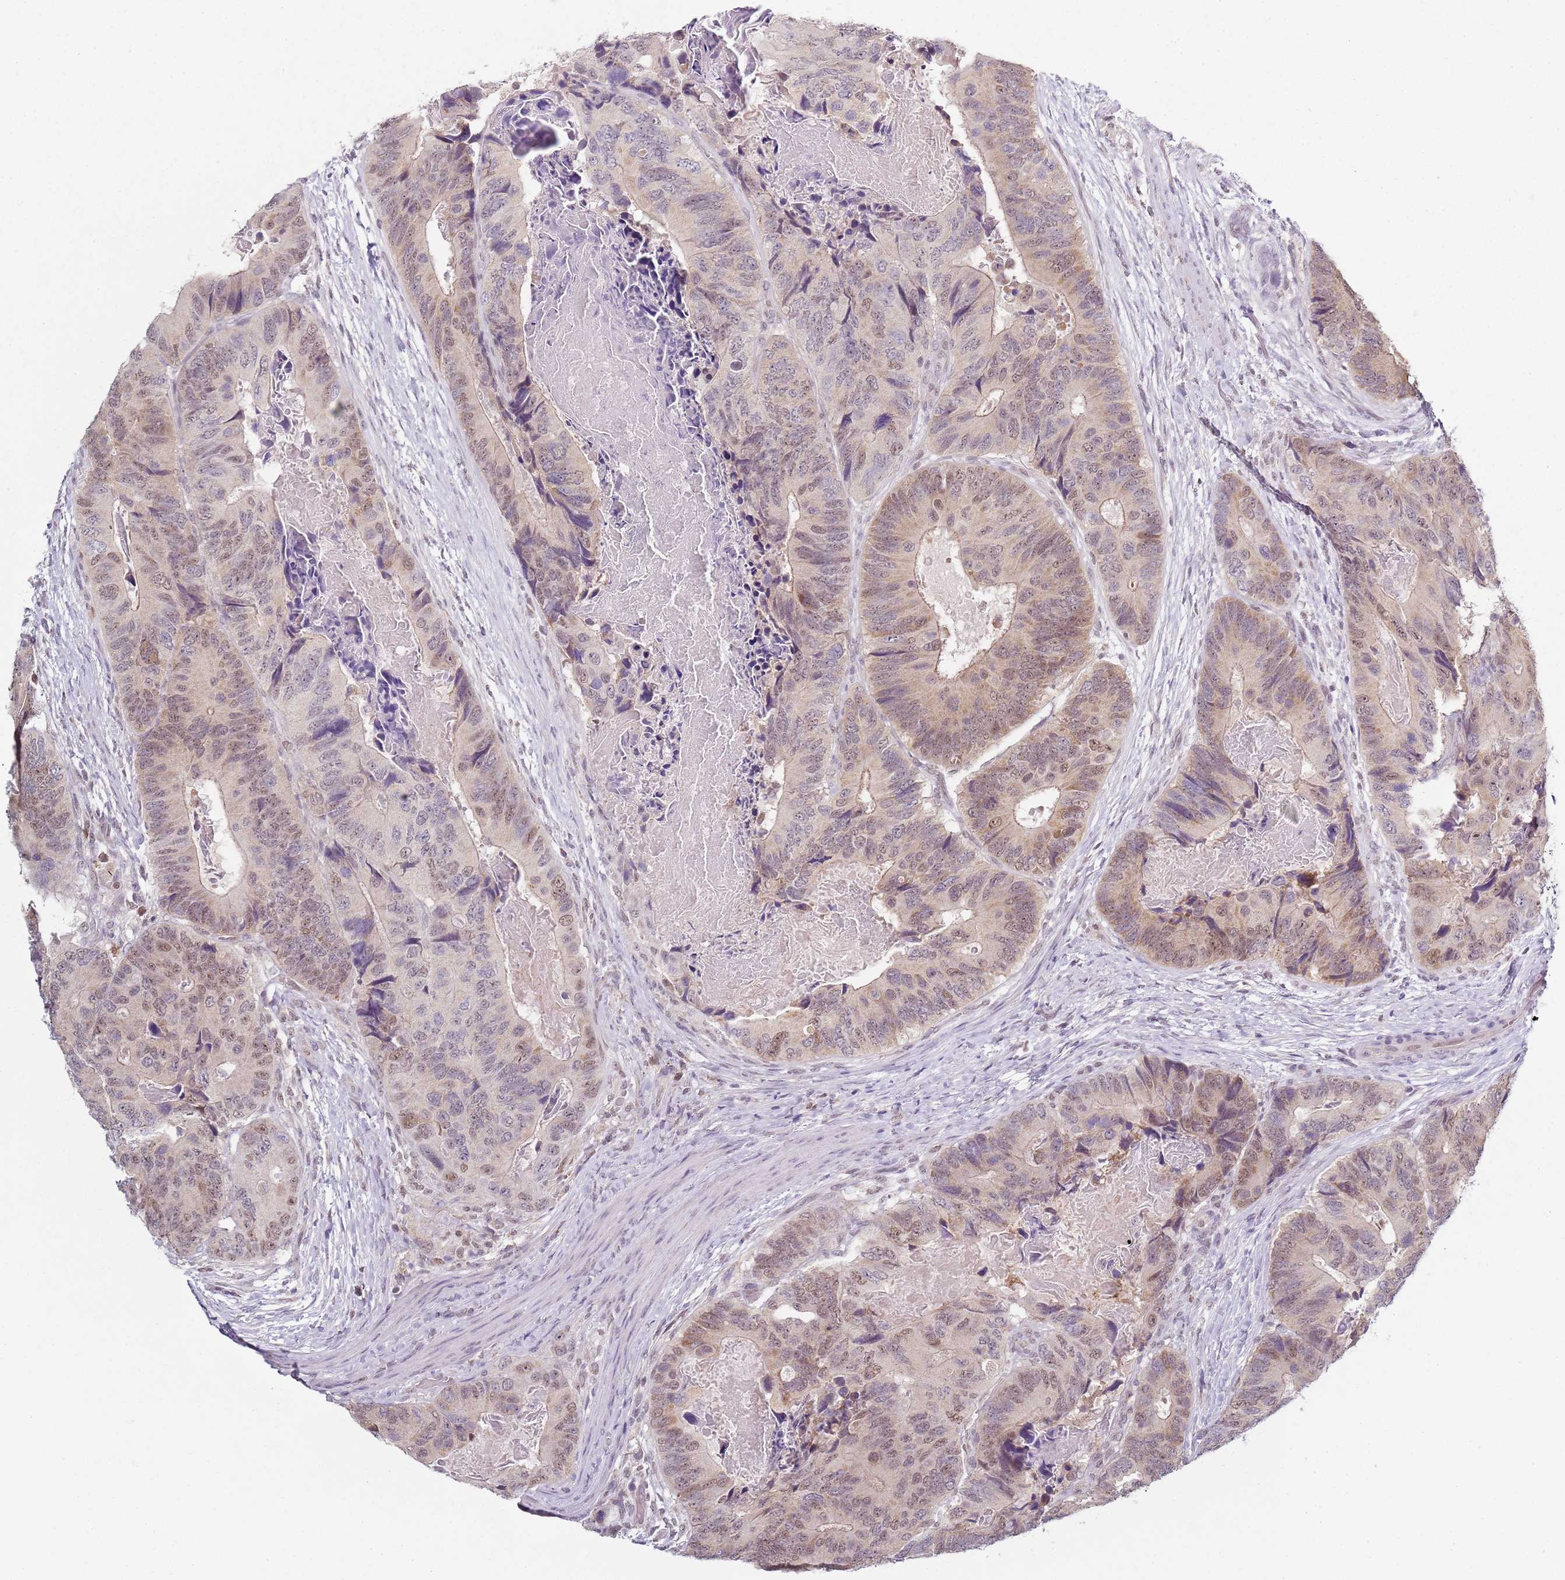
{"staining": {"intensity": "moderate", "quantity": ">75%", "location": "cytoplasmic/membranous,nuclear"}, "tissue": "colorectal cancer", "cell_type": "Tumor cells", "image_type": "cancer", "snomed": [{"axis": "morphology", "description": "Adenocarcinoma, NOS"}, {"axis": "topography", "description": "Colon"}], "caption": "High-power microscopy captured an IHC histopathology image of colorectal cancer, revealing moderate cytoplasmic/membranous and nuclear expression in about >75% of tumor cells. (brown staining indicates protein expression, while blue staining denotes nuclei).", "gene": "SMARCAL1", "patient": {"sex": "male", "age": 84}}